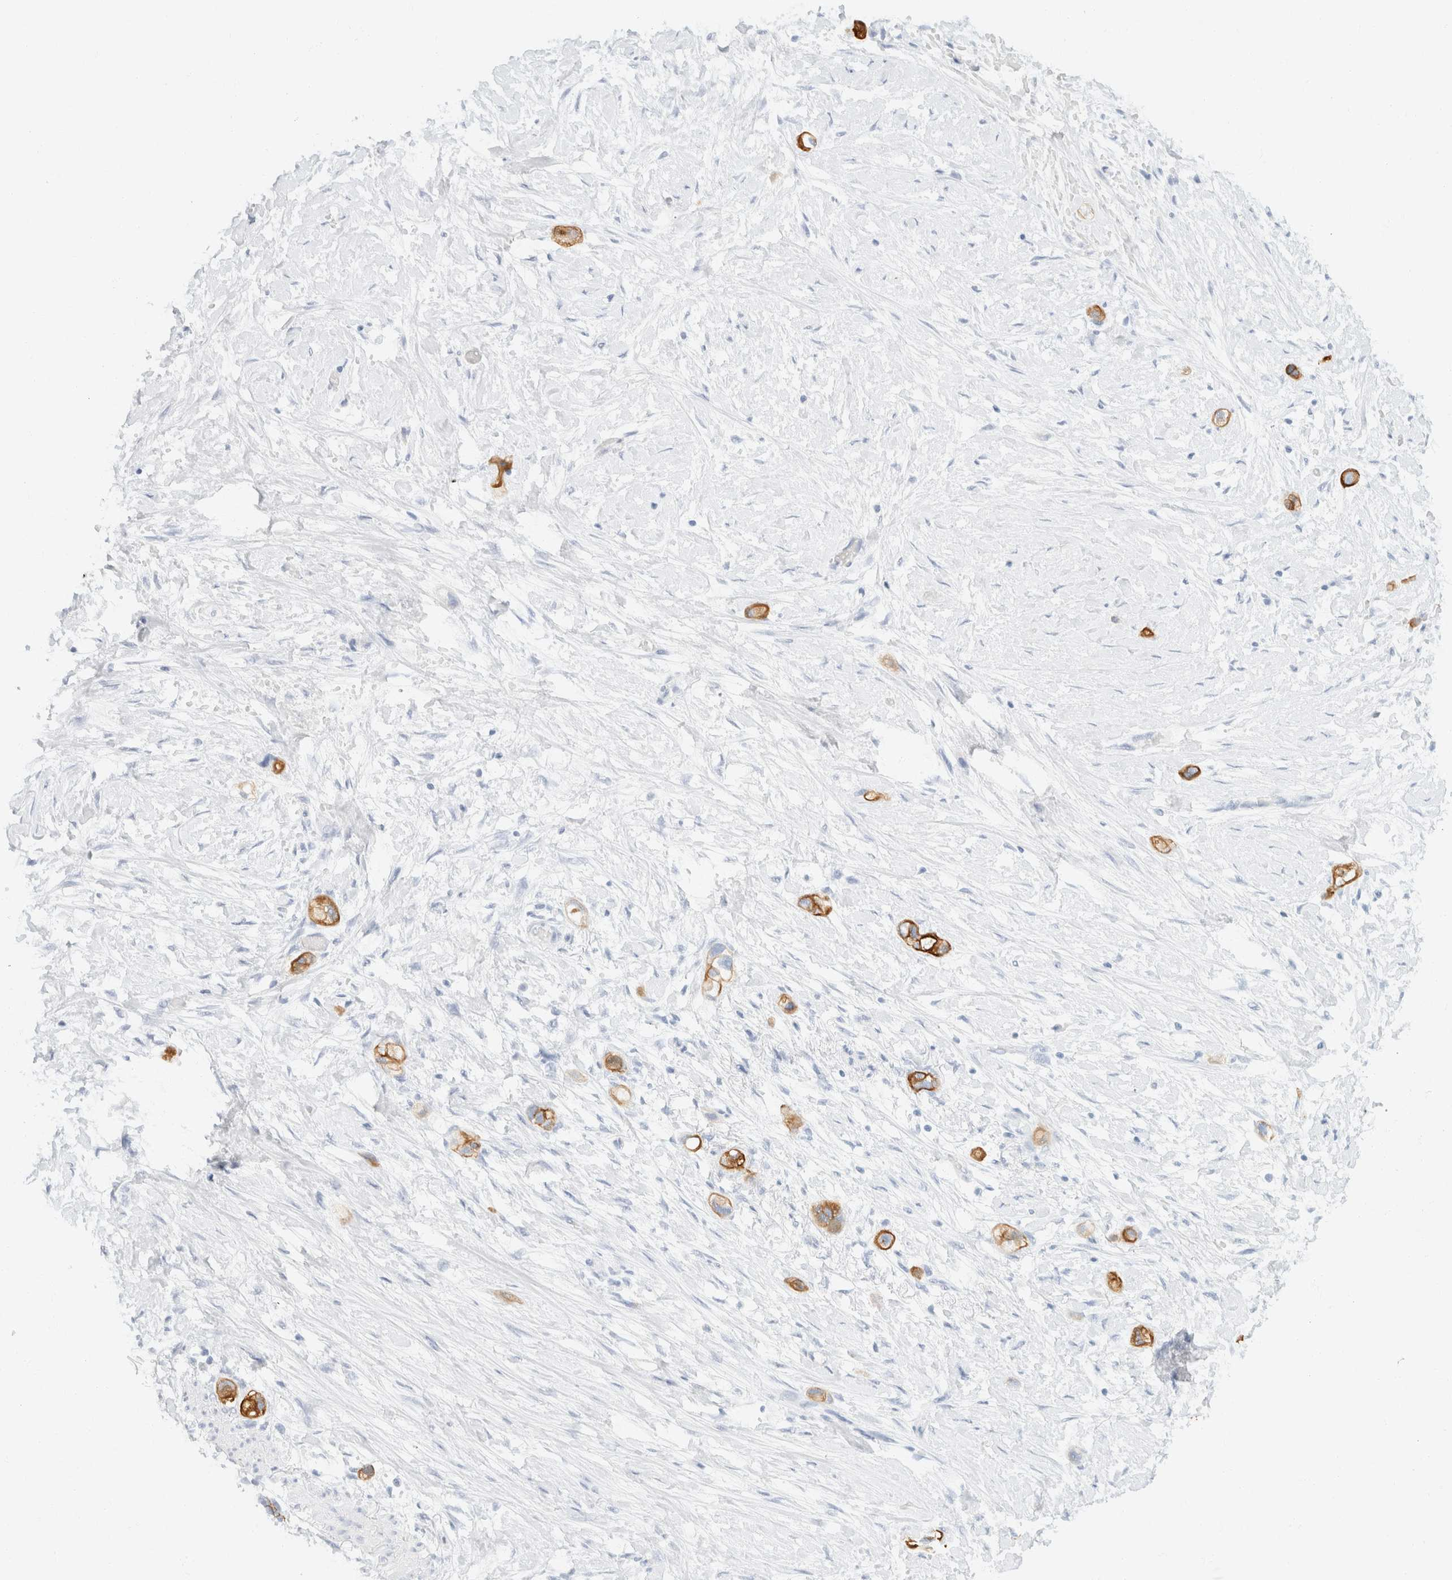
{"staining": {"intensity": "strong", "quantity": ">75%", "location": "cytoplasmic/membranous"}, "tissue": "stomach cancer", "cell_type": "Tumor cells", "image_type": "cancer", "snomed": [{"axis": "morphology", "description": "Adenocarcinoma, NOS"}, {"axis": "topography", "description": "Stomach"}, {"axis": "topography", "description": "Stomach, lower"}], "caption": "About >75% of tumor cells in human stomach cancer (adenocarcinoma) reveal strong cytoplasmic/membranous protein expression as visualized by brown immunohistochemical staining.", "gene": "KRT20", "patient": {"sex": "female", "age": 48}}